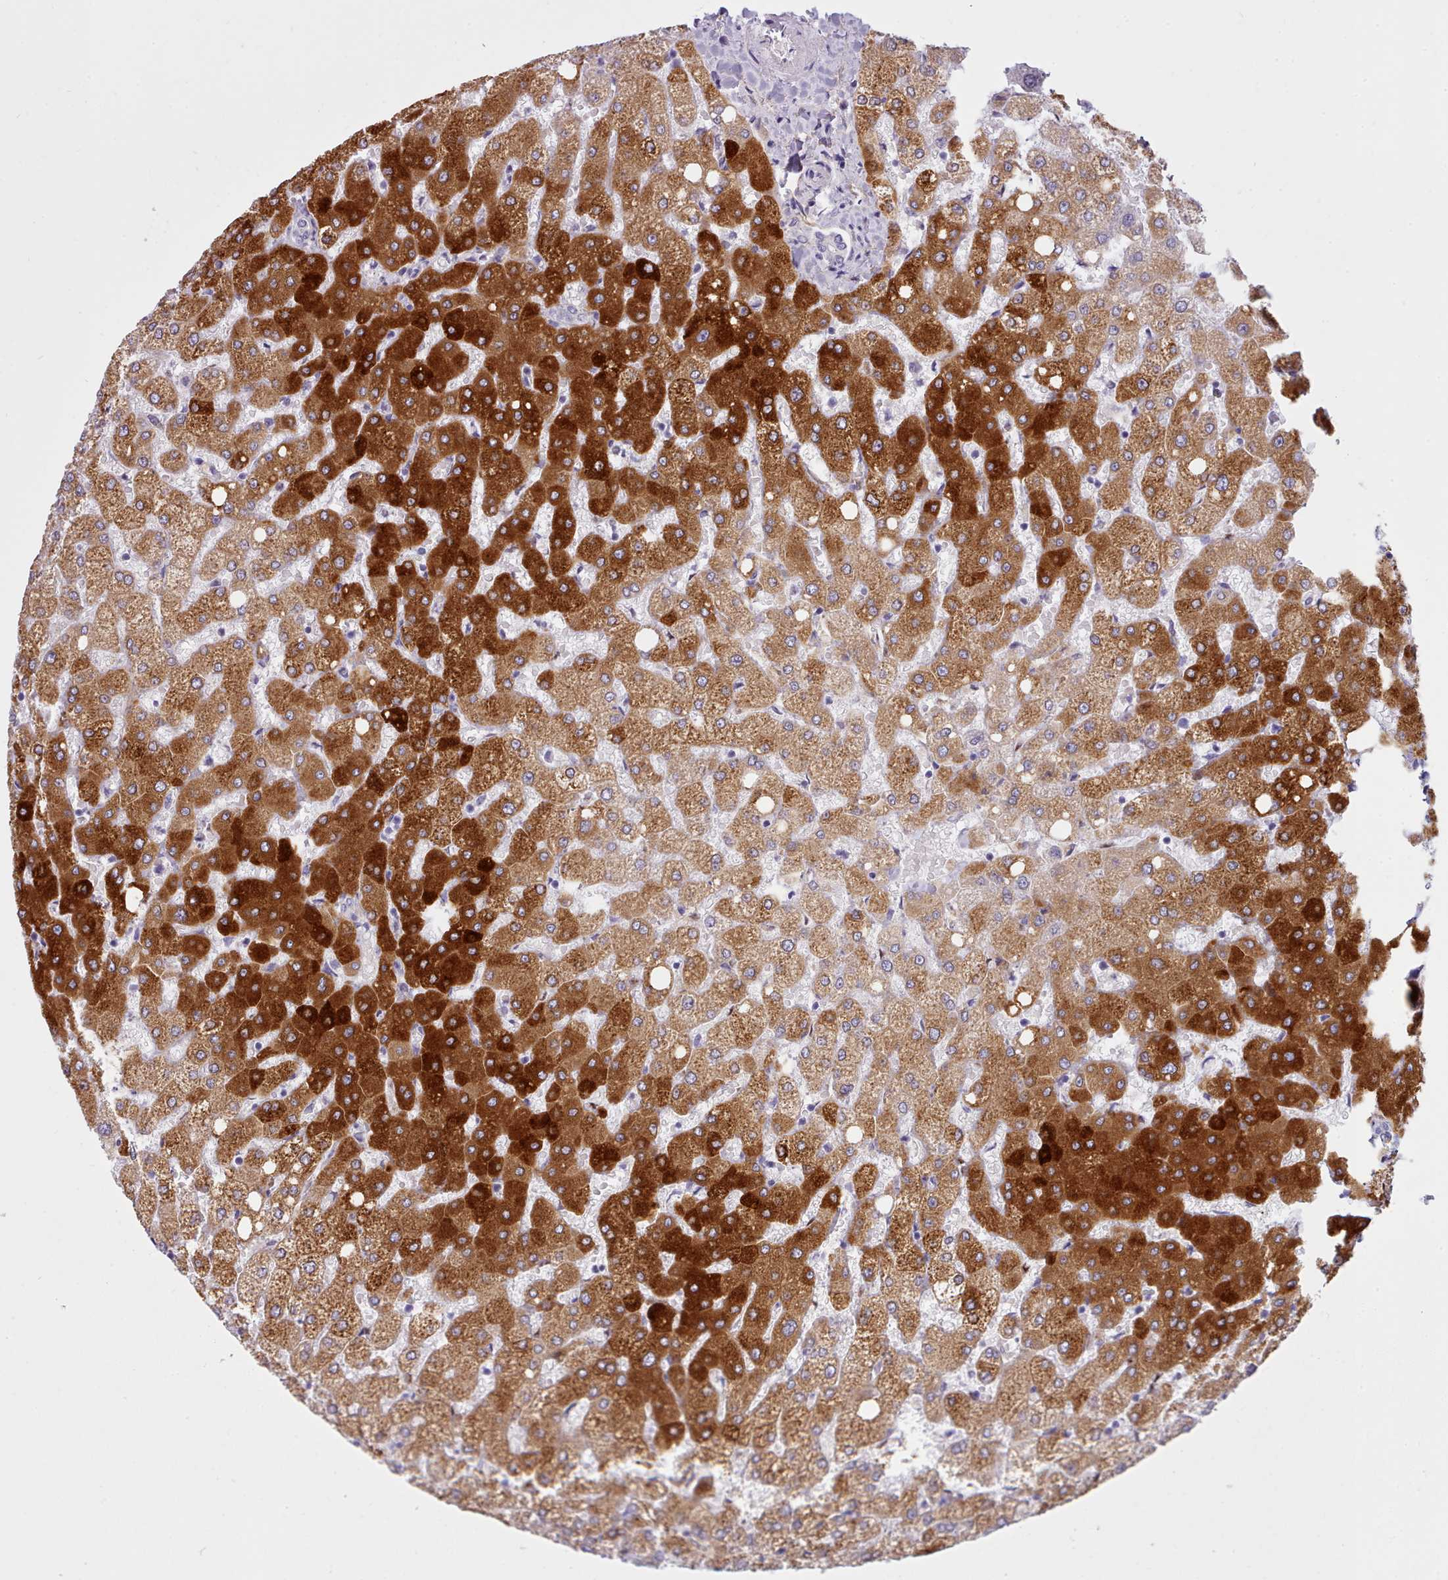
{"staining": {"intensity": "negative", "quantity": "none", "location": "none"}, "tissue": "liver", "cell_type": "Cholangiocytes", "image_type": "normal", "snomed": [{"axis": "morphology", "description": "Normal tissue, NOS"}, {"axis": "topography", "description": "Liver"}], "caption": "Photomicrograph shows no protein positivity in cholangiocytes of benign liver.", "gene": "CYP2A13", "patient": {"sex": "female", "age": 54}}